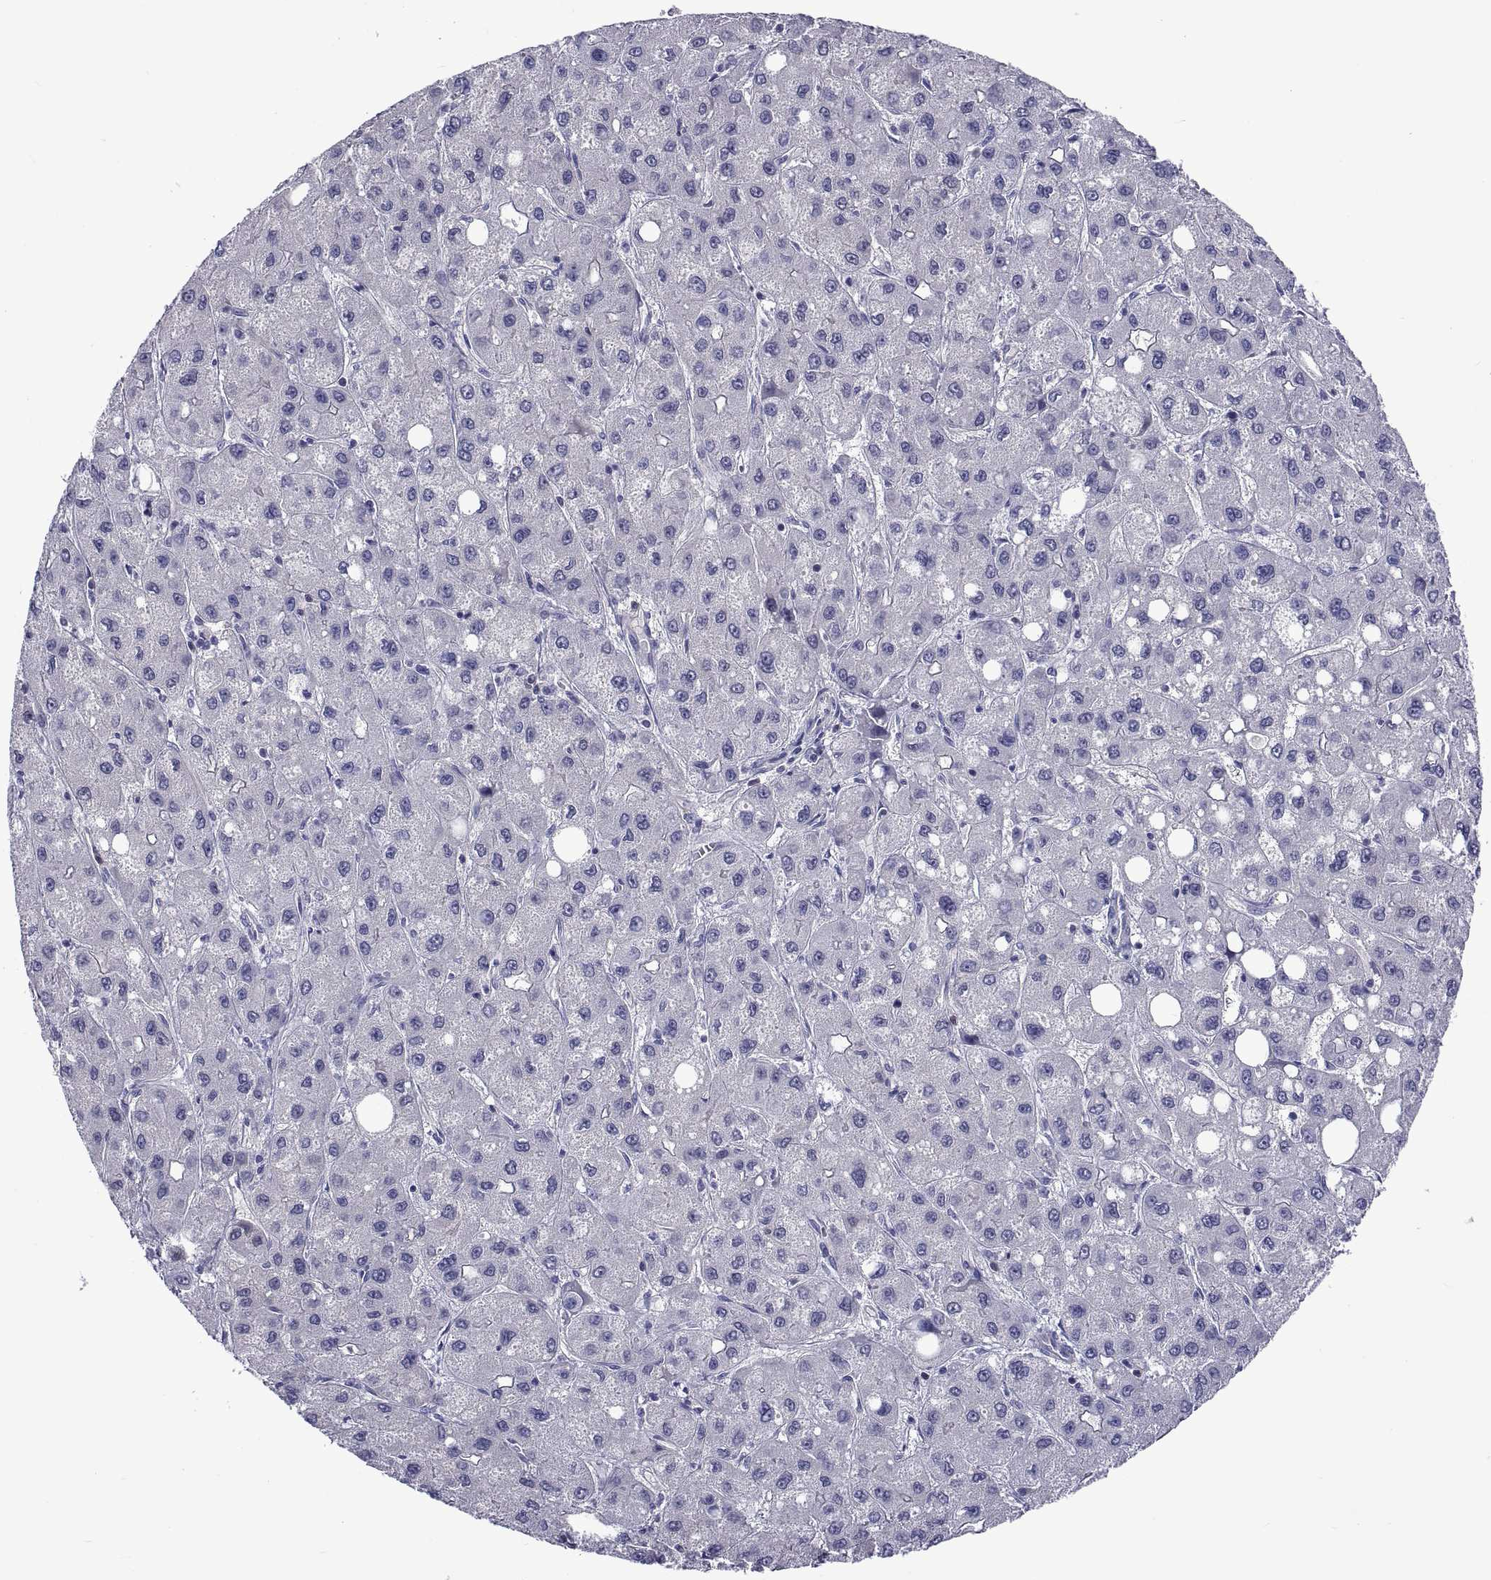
{"staining": {"intensity": "negative", "quantity": "none", "location": "none"}, "tissue": "liver cancer", "cell_type": "Tumor cells", "image_type": "cancer", "snomed": [{"axis": "morphology", "description": "Carcinoma, Hepatocellular, NOS"}, {"axis": "topography", "description": "Liver"}], "caption": "A photomicrograph of liver hepatocellular carcinoma stained for a protein reveals no brown staining in tumor cells.", "gene": "LCN9", "patient": {"sex": "male", "age": 73}}